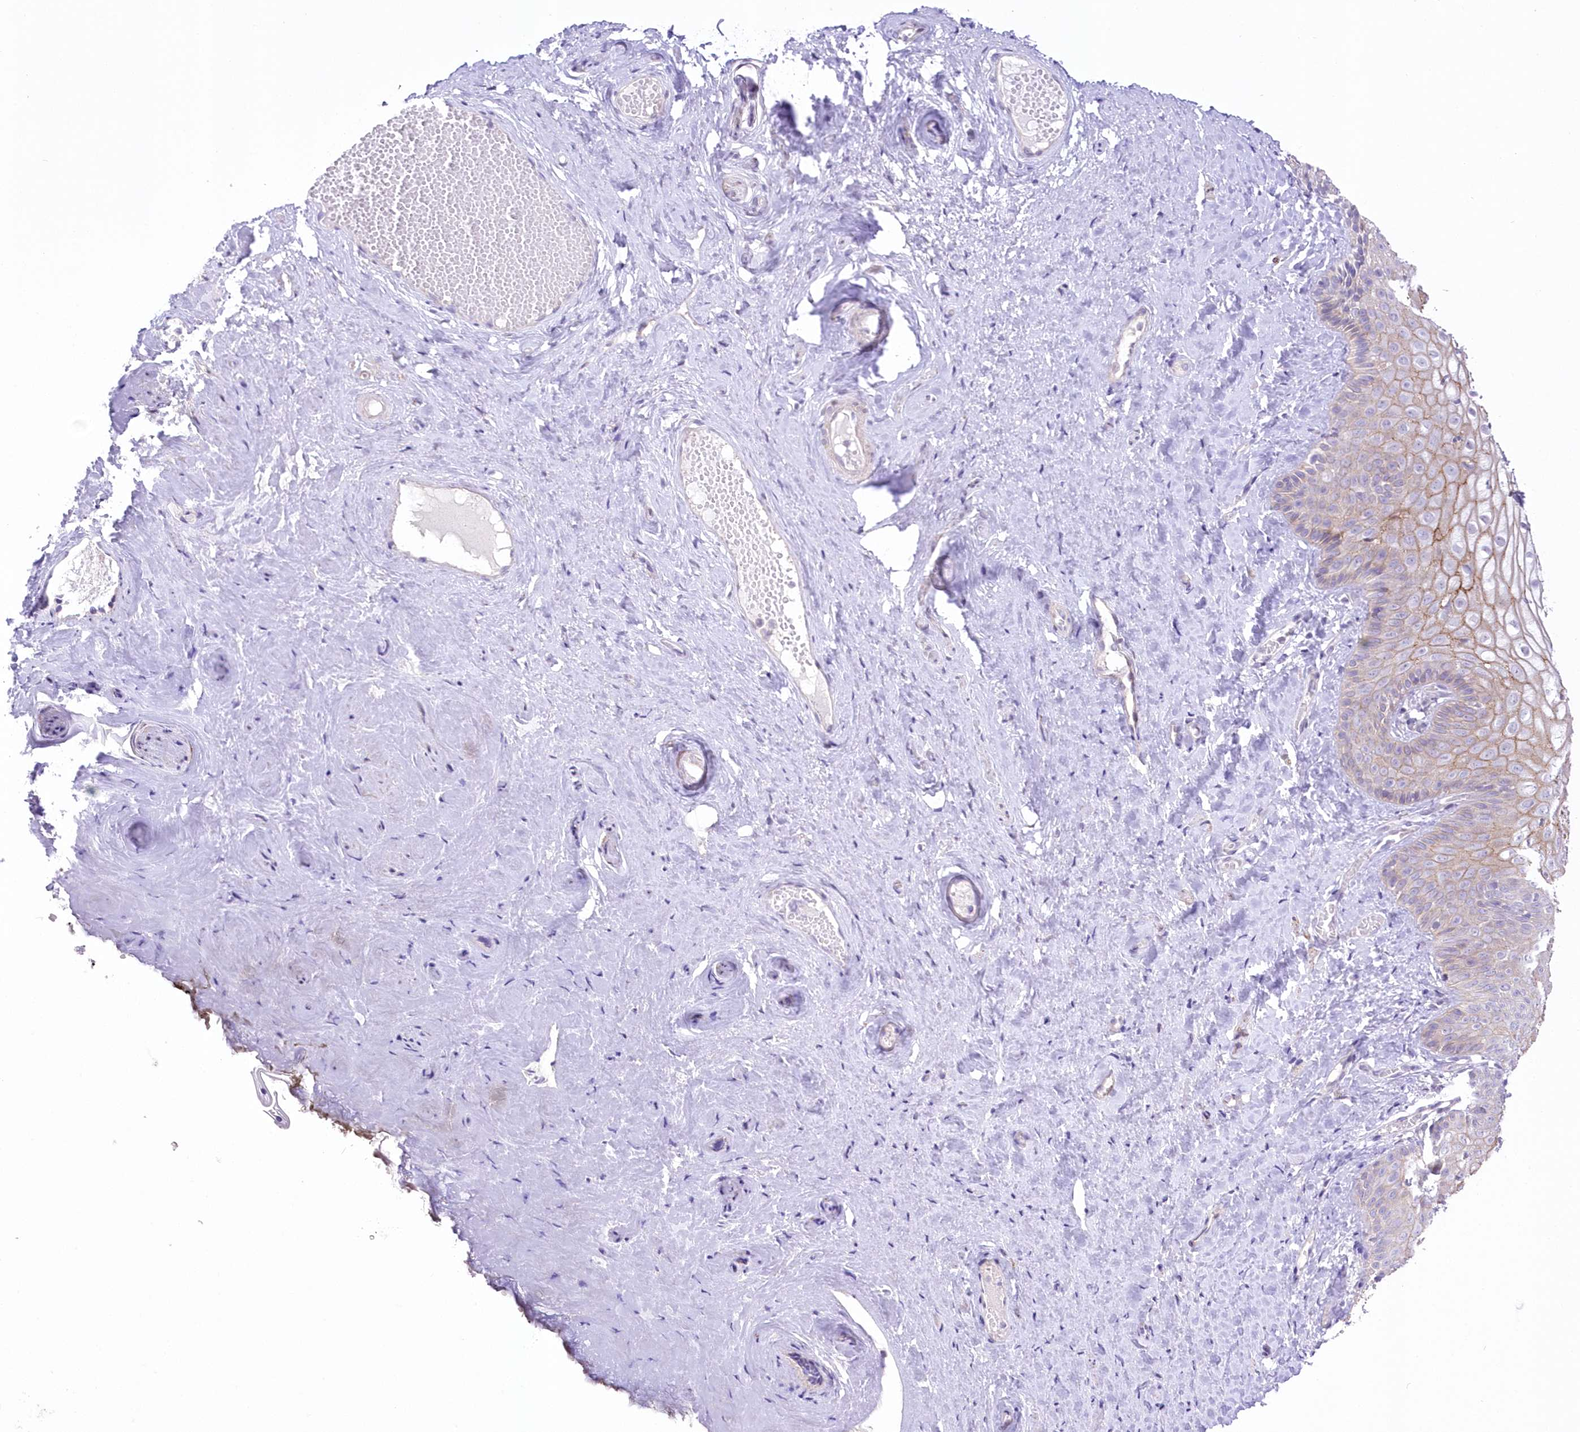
{"staining": {"intensity": "moderate", "quantity": "25%-75%", "location": "cytoplasmic/membranous"}, "tissue": "vagina", "cell_type": "Squamous epithelial cells", "image_type": "normal", "snomed": [{"axis": "morphology", "description": "Normal tissue, NOS"}, {"axis": "topography", "description": "Vagina"}, {"axis": "topography", "description": "Cervix"}], "caption": "An image of vagina stained for a protein demonstrates moderate cytoplasmic/membranous brown staining in squamous epithelial cells.", "gene": "FAM241B", "patient": {"sex": "female", "age": 40}}